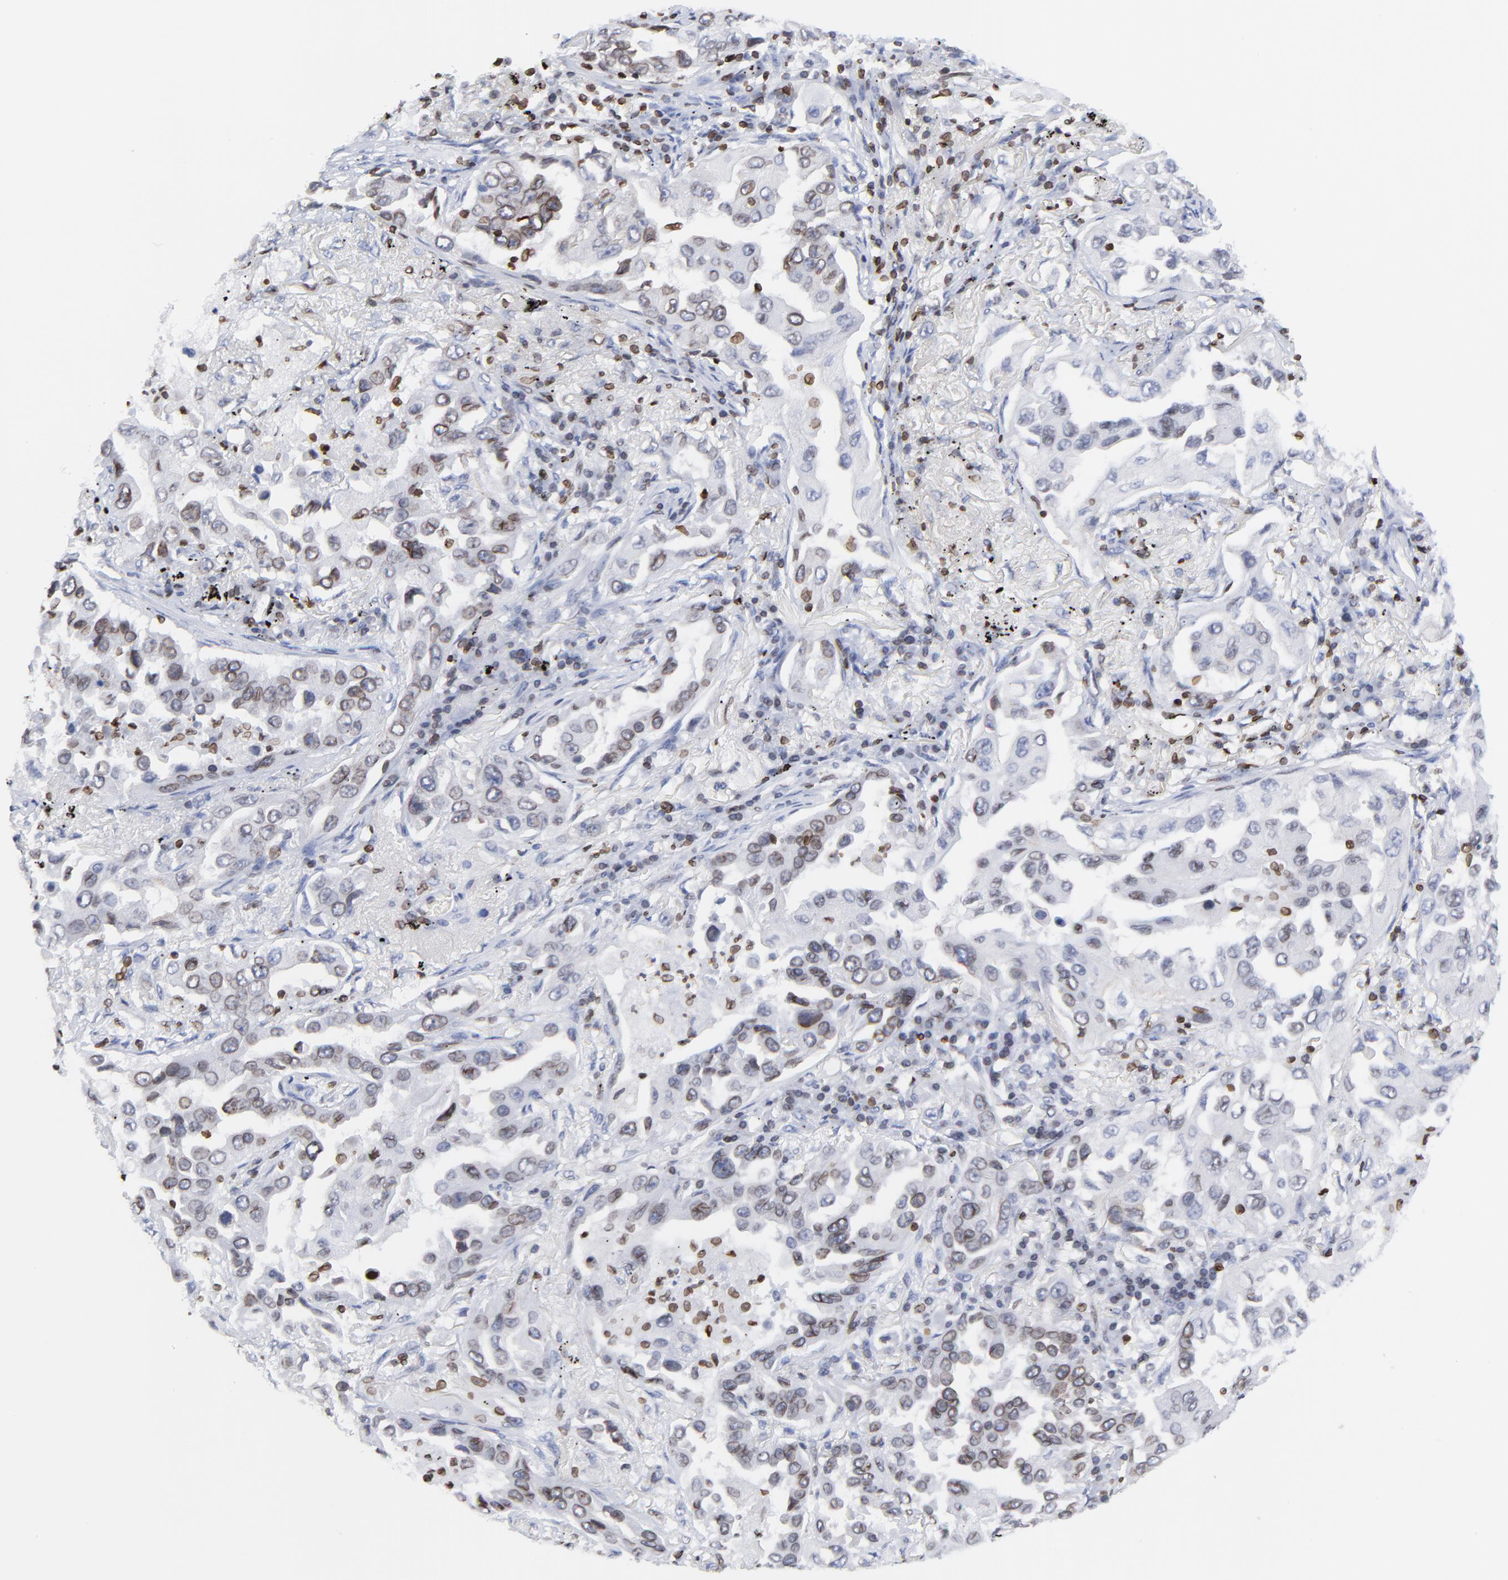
{"staining": {"intensity": "moderate", "quantity": "<25%", "location": "cytoplasmic/membranous,nuclear"}, "tissue": "lung cancer", "cell_type": "Tumor cells", "image_type": "cancer", "snomed": [{"axis": "morphology", "description": "Adenocarcinoma, NOS"}, {"axis": "topography", "description": "Lung"}], "caption": "Protein analysis of lung cancer tissue reveals moderate cytoplasmic/membranous and nuclear positivity in approximately <25% of tumor cells.", "gene": "THAP7", "patient": {"sex": "female", "age": 65}}